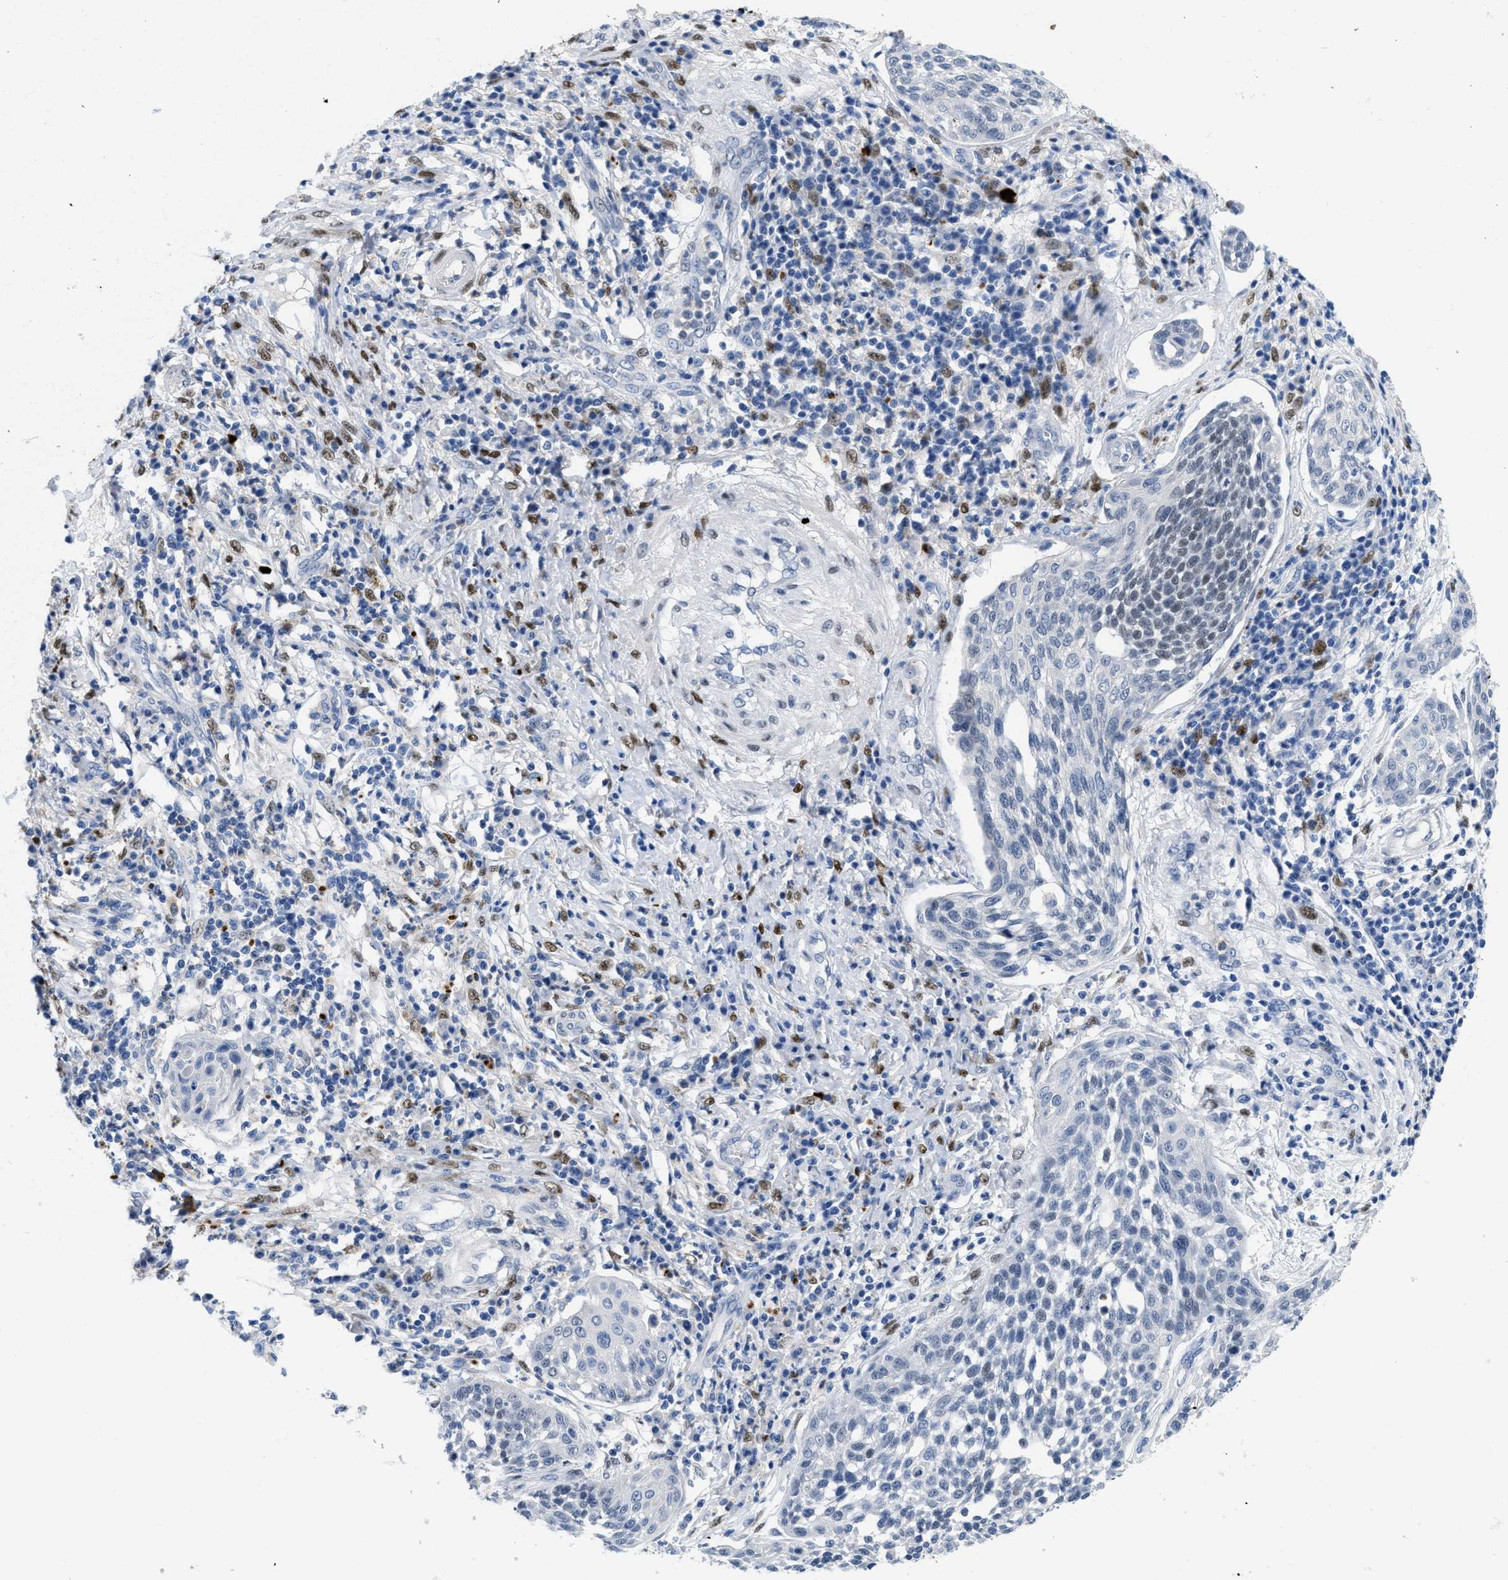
{"staining": {"intensity": "weak", "quantity": ">75%", "location": "nuclear"}, "tissue": "cervical cancer", "cell_type": "Tumor cells", "image_type": "cancer", "snomed": [{"axis": "morphology", "description": "Squamous cell carcinoma, NOS"}, {"axis": "topography", "description": "Cervix"}], "caption": "Protein staining displays weak nuclear positivity in approximately >75% of tumor cells in cervical squamous cell carcinoma.", "gene": "NFIX", "patient": {"sex": "female", "age": 34}}